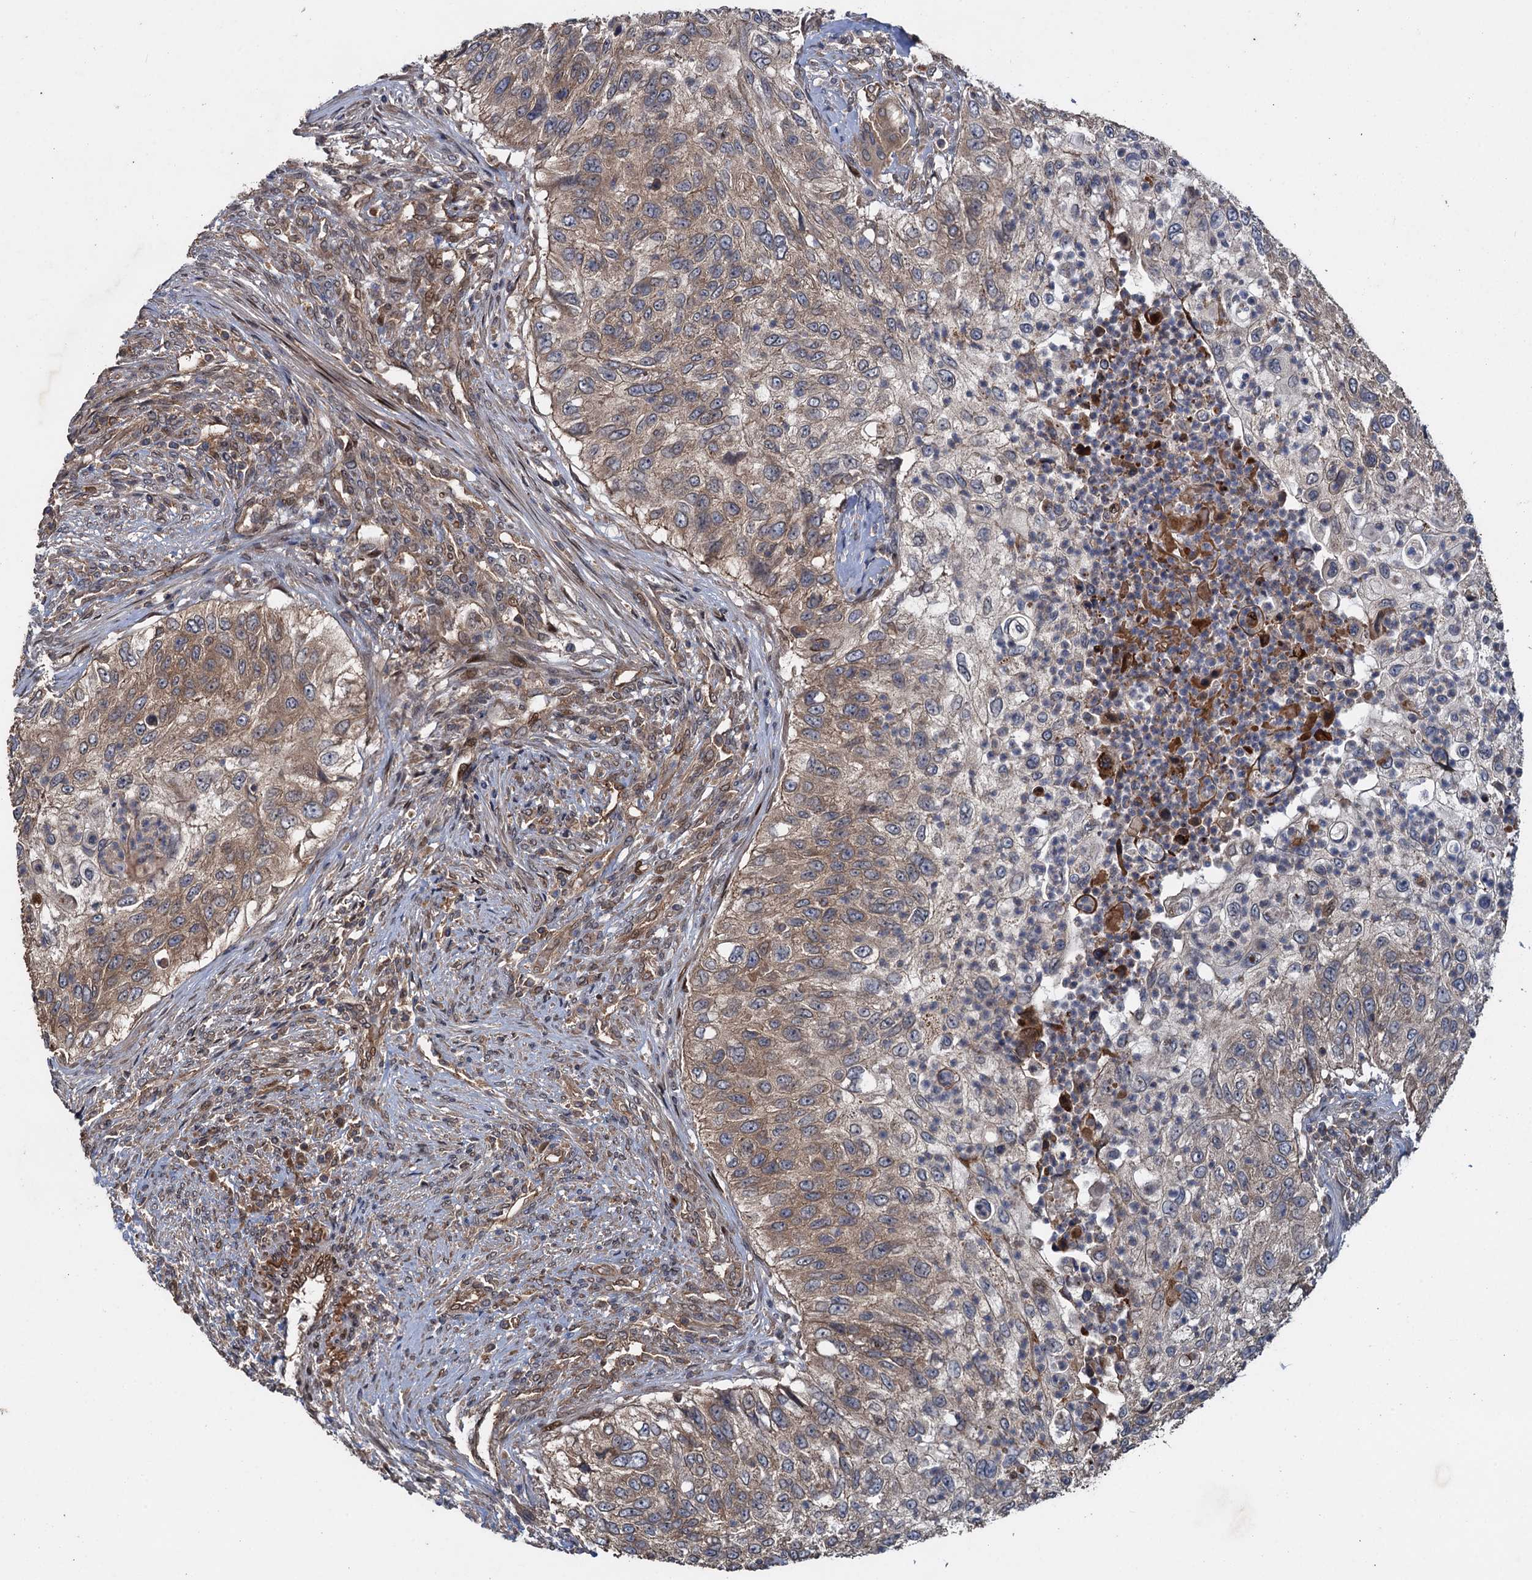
{"staining": {"intensity": "weak", "quantity": ">75%", "location": "cytoplasmic/membranous"}, "tissue": "urothelial cancer", "cell_type": "Tumor cells", "image_type": "cancer", "snomed": [{"axis": "morphology", "description": "Urothelial carcinoma, High grade"}, {"axis": "topography", "description": "Urinary bladder"}], "caption": "Urothelial cancer was stained to show a protein in brown. There is low levels of weak cytoplasmic/membranous positivity in about >75% of tumor cells.", "gene": "RHOBTB1", "patient": {"sex": "female", "age": 60}}